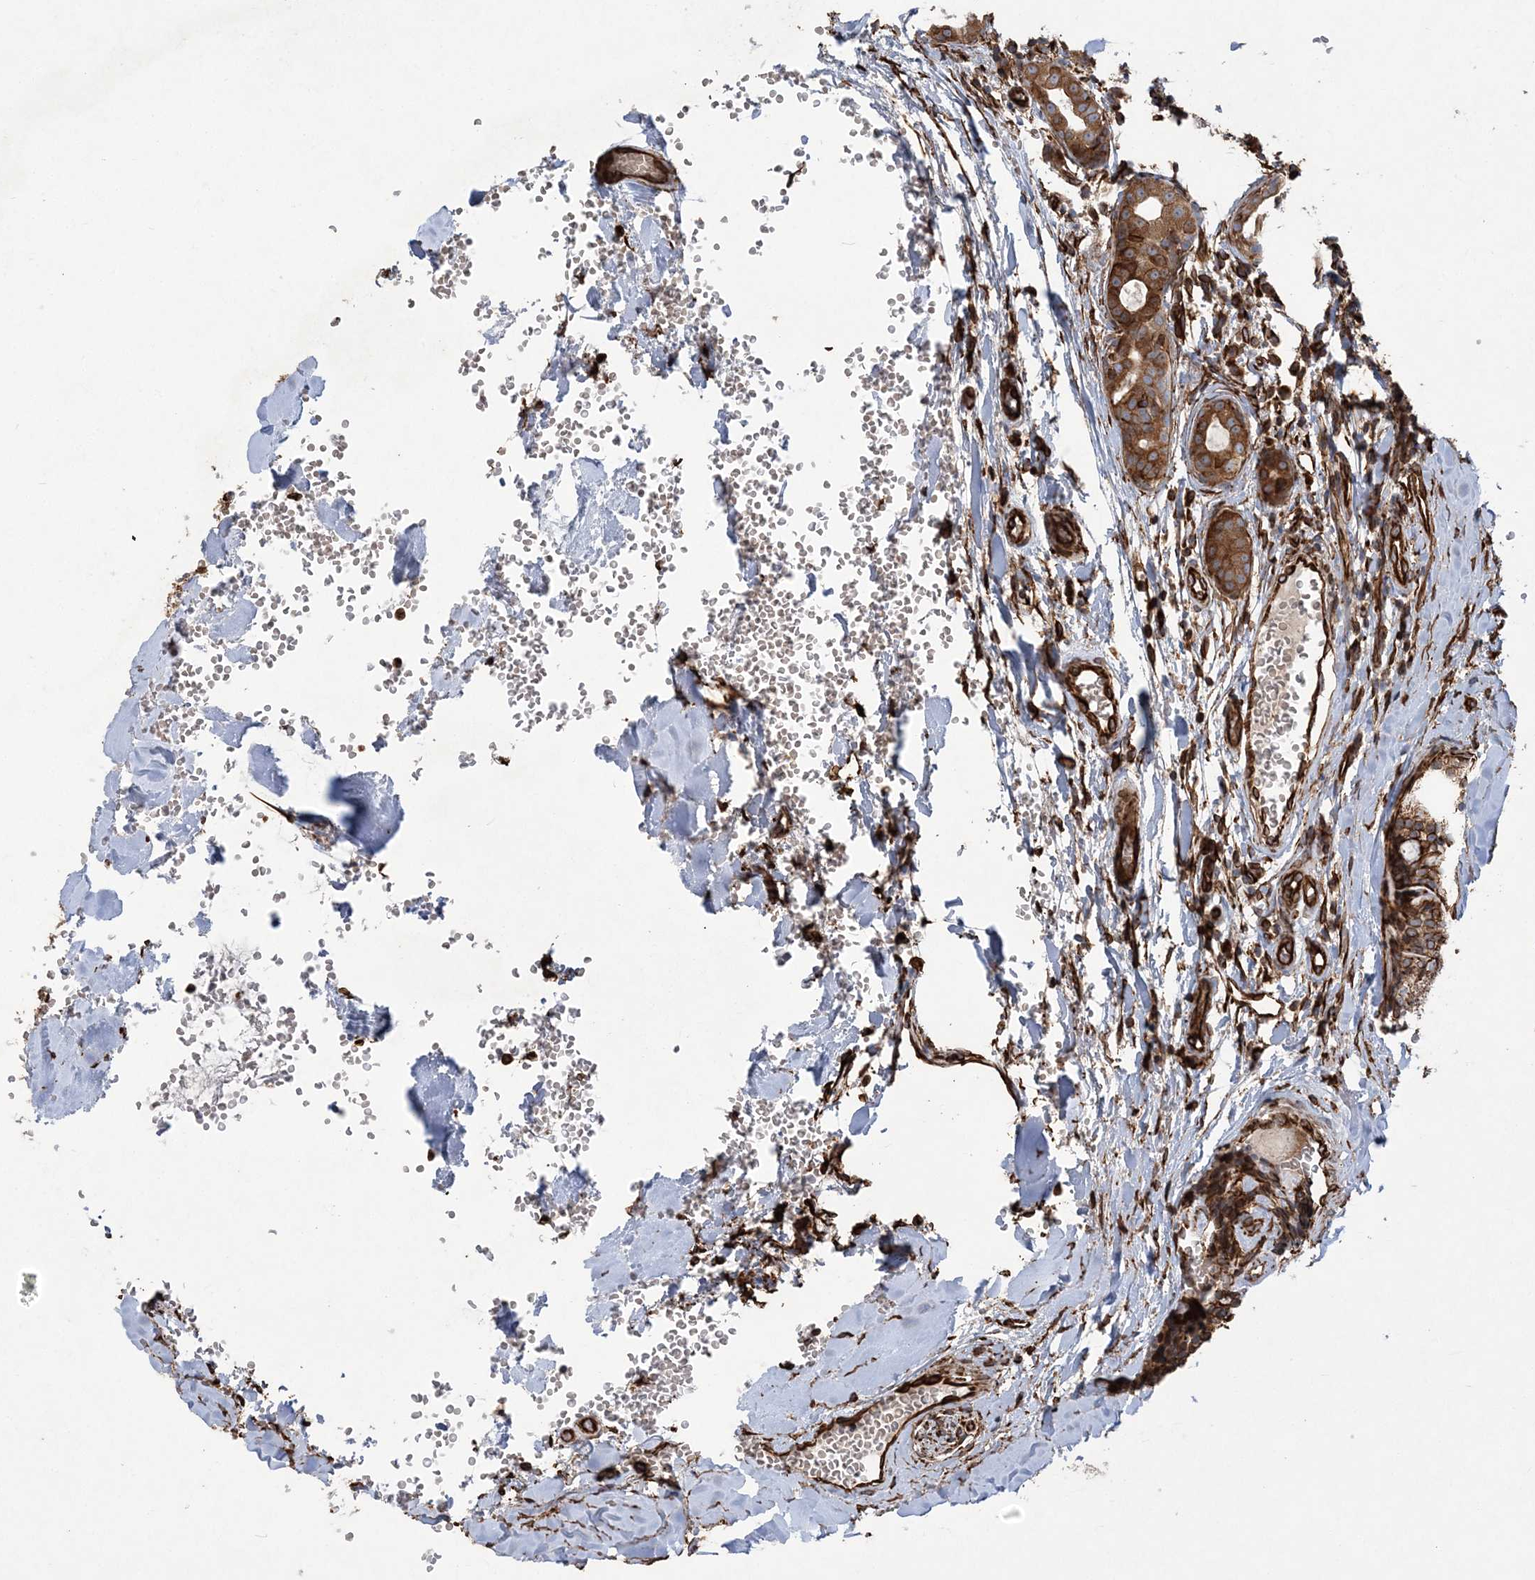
{"staining": {"intensity": "moderate", "quantity": ">75%", "location": "cytoplasmic/membranous"}, "tissue": "head and neck cancer", "cell_type": "Tumor cells", "image_type": "cancer", "snomed": [{"axis": "morphology", "description": "Adenocarcinoma, NOS"}, {"axis": "topography", "description": "Head-Neck"}], "caption": "Head and neck cancer (adenocarcinoma) stained with a brown dye shows moderate cytoplasmic/membranous positive staining in approximately >75% of tumor cells.", "gene": "FAM114A2", "patient": {"sex": "male", "age": 66}}